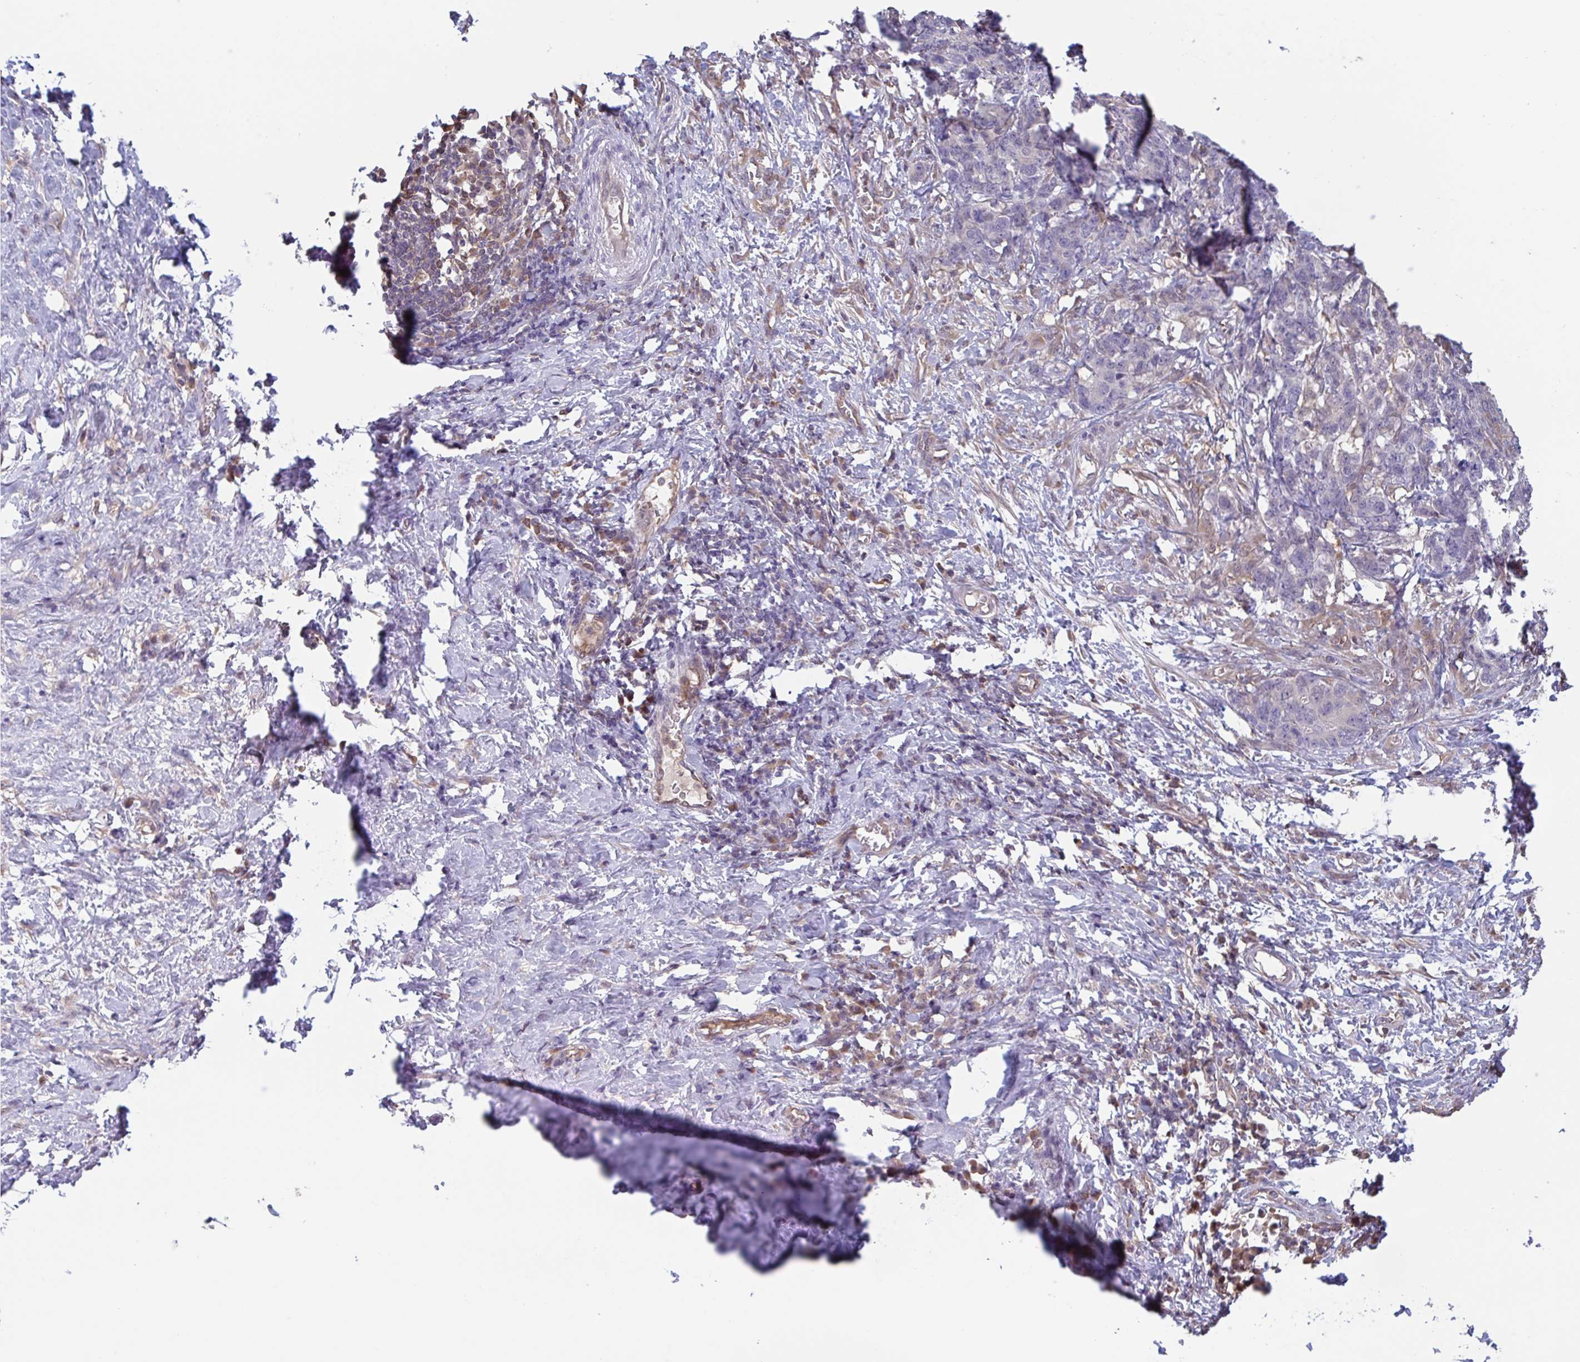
{"staining": {"intensity": "negative", "quantity": "none", "location": "none"}, "tissue": "stomach cancer", "cell_type": "Tumor cells", "image_type": "cancer", "snomed": [{"axis": "morphology", "description": "Normal tissue, NOS"}, {"axis": "morphology", "description": "Adenocarcinoma, NOS"}, {"axis": "topography", "description": "Stomach"}], "caption": "The photomicrograph reveals no significant expression in tumor cells of adenocarcinoma (stomach).", "gene": "OTOP2", "patient": {"sex": "female", "age": 64}}